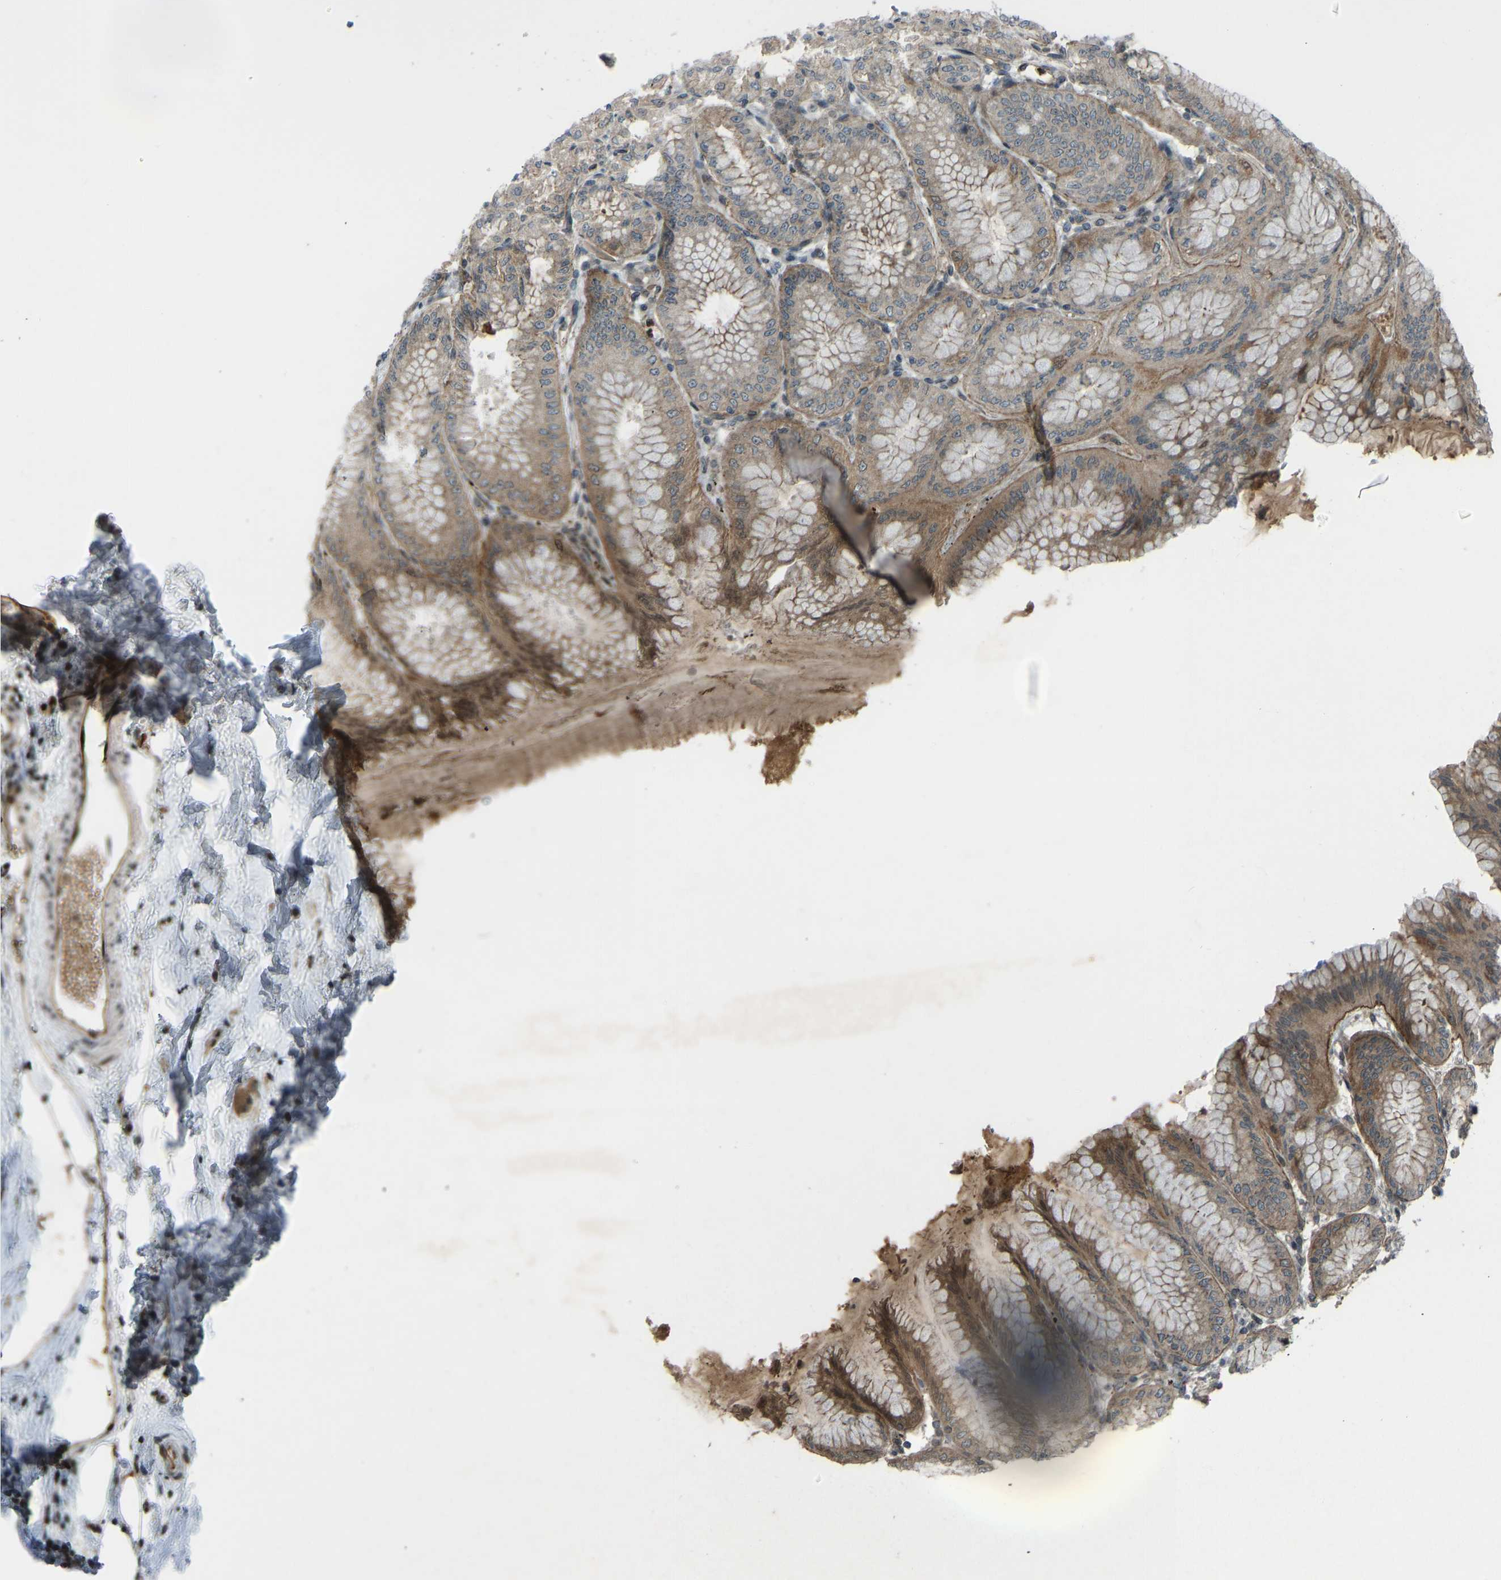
{"staining": {"intensity": "moderate", "quantity": "25%-75%", "location": "cytoplasmic/membranous"}, "tissue": "stomach", "cell_type": "Glandular cells", "image_type": "normal", "snomed": [{"axis": "morphology", "description": "Normal tissue, NOS"}, {"axis": "topography", "description": "Stomach, lower"}], "caption": "A brown stain labels moderate cytoplasmic/membranous staining of a protein in glandular cells of benign stomach.", "gene": "SVOPL", "patient": {"sex": "male", "age": 71}}